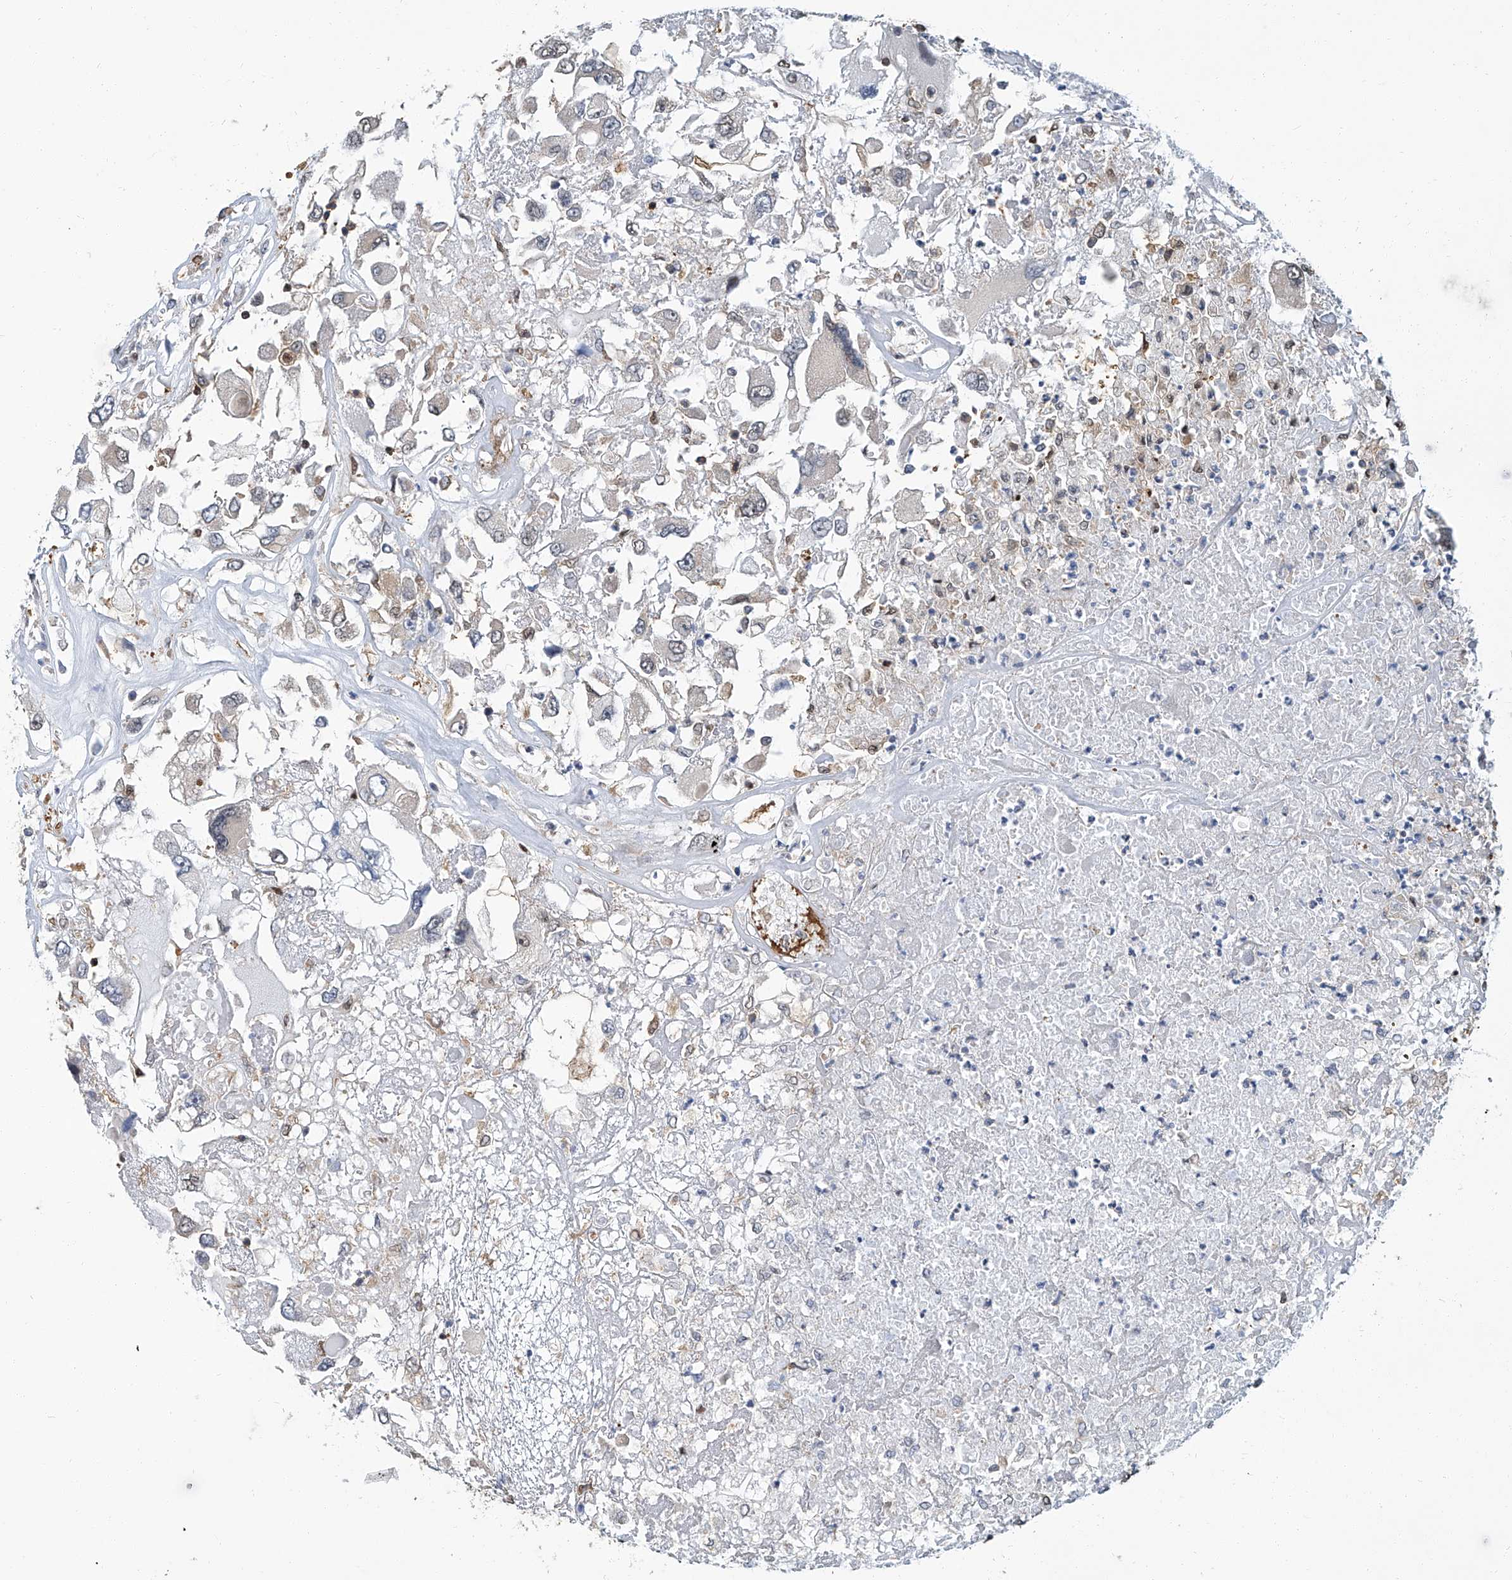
{"staining": {"intensity": "weak", "quantity": "<25%", "location": "cytoplasmic/membranous,nuclear"}, "tissue": "renal cancer", "cell_type": "Tumor cells", "image_type": "cancer", "snomed": [{"axis": "morphology", "description": "Adenocarcinoma, NOS"}, {"axis": "topography", "description": "Kidney"}], "caption": "Protein analysis of renal cancer reveals no significant positivity in tumor cells.", "gene": "PSMB10", "patient": {"sex": "female", "age": 52}}